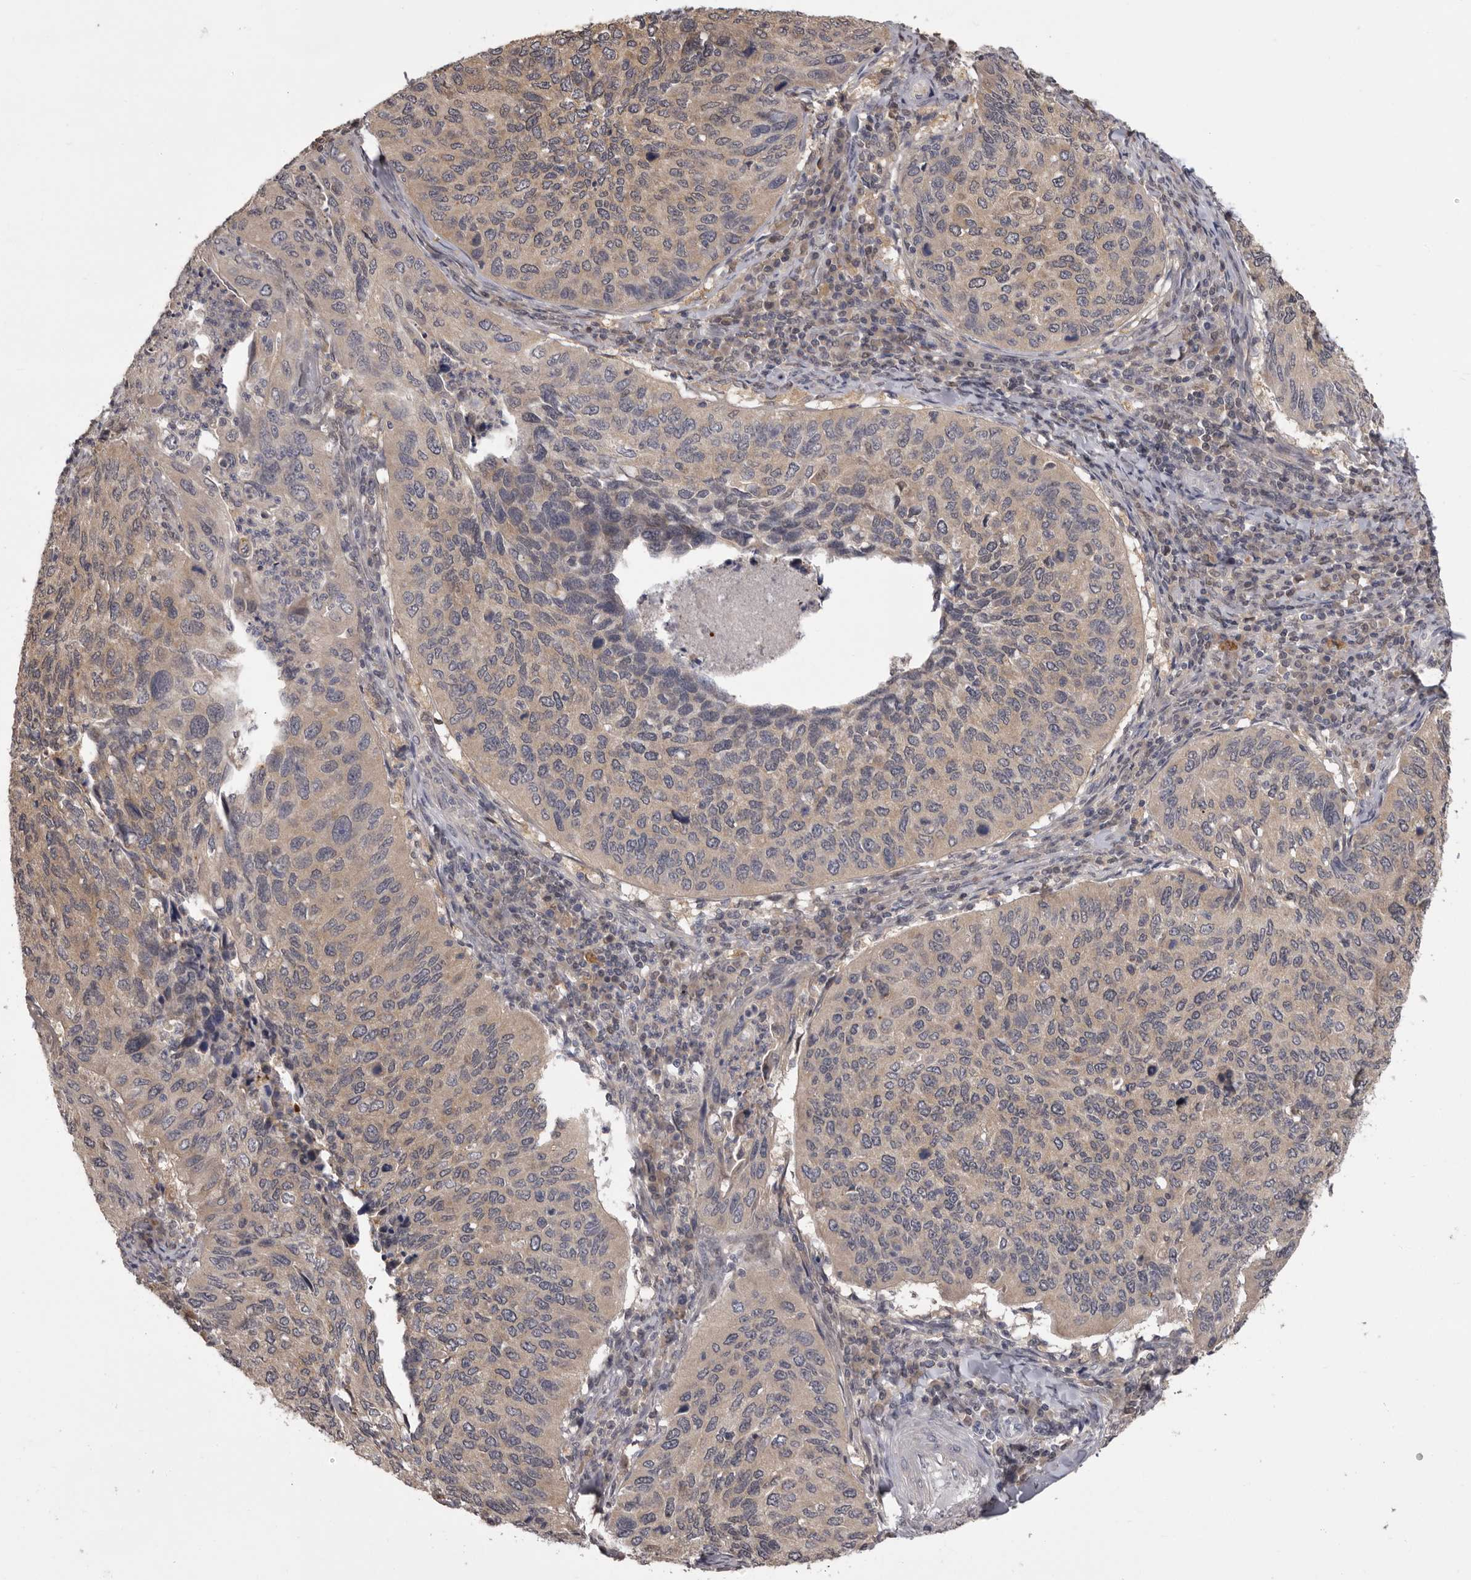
{"staining": {"intensity": "weak", "quantity": ">75%", "location": "cytoplasmic/membranous"}, "tissue": "cervical cancer", "cell_type": "Tumor cells", "image_type": "cancer", "snomed": [{"axis": "morphology", "description": "Squamous cell carcinoma, NOS"}, {"axis": "topography", "description": "Cervix"}], "caption": "Squamous cell carcinoma (cervical) was stained to show a protein in brown. There is low levels of weak cytoplasmic/membranous positivity in approximately >75% of tumor cells. The staining is performed using DAB (3,3'-diaminobenzidine) brown chromogen to label protein expression. The nuclei are counter-stained blue using hematoxylin.", "gene": "MDH1", "patient": {"sex": "female", "age": 38}}